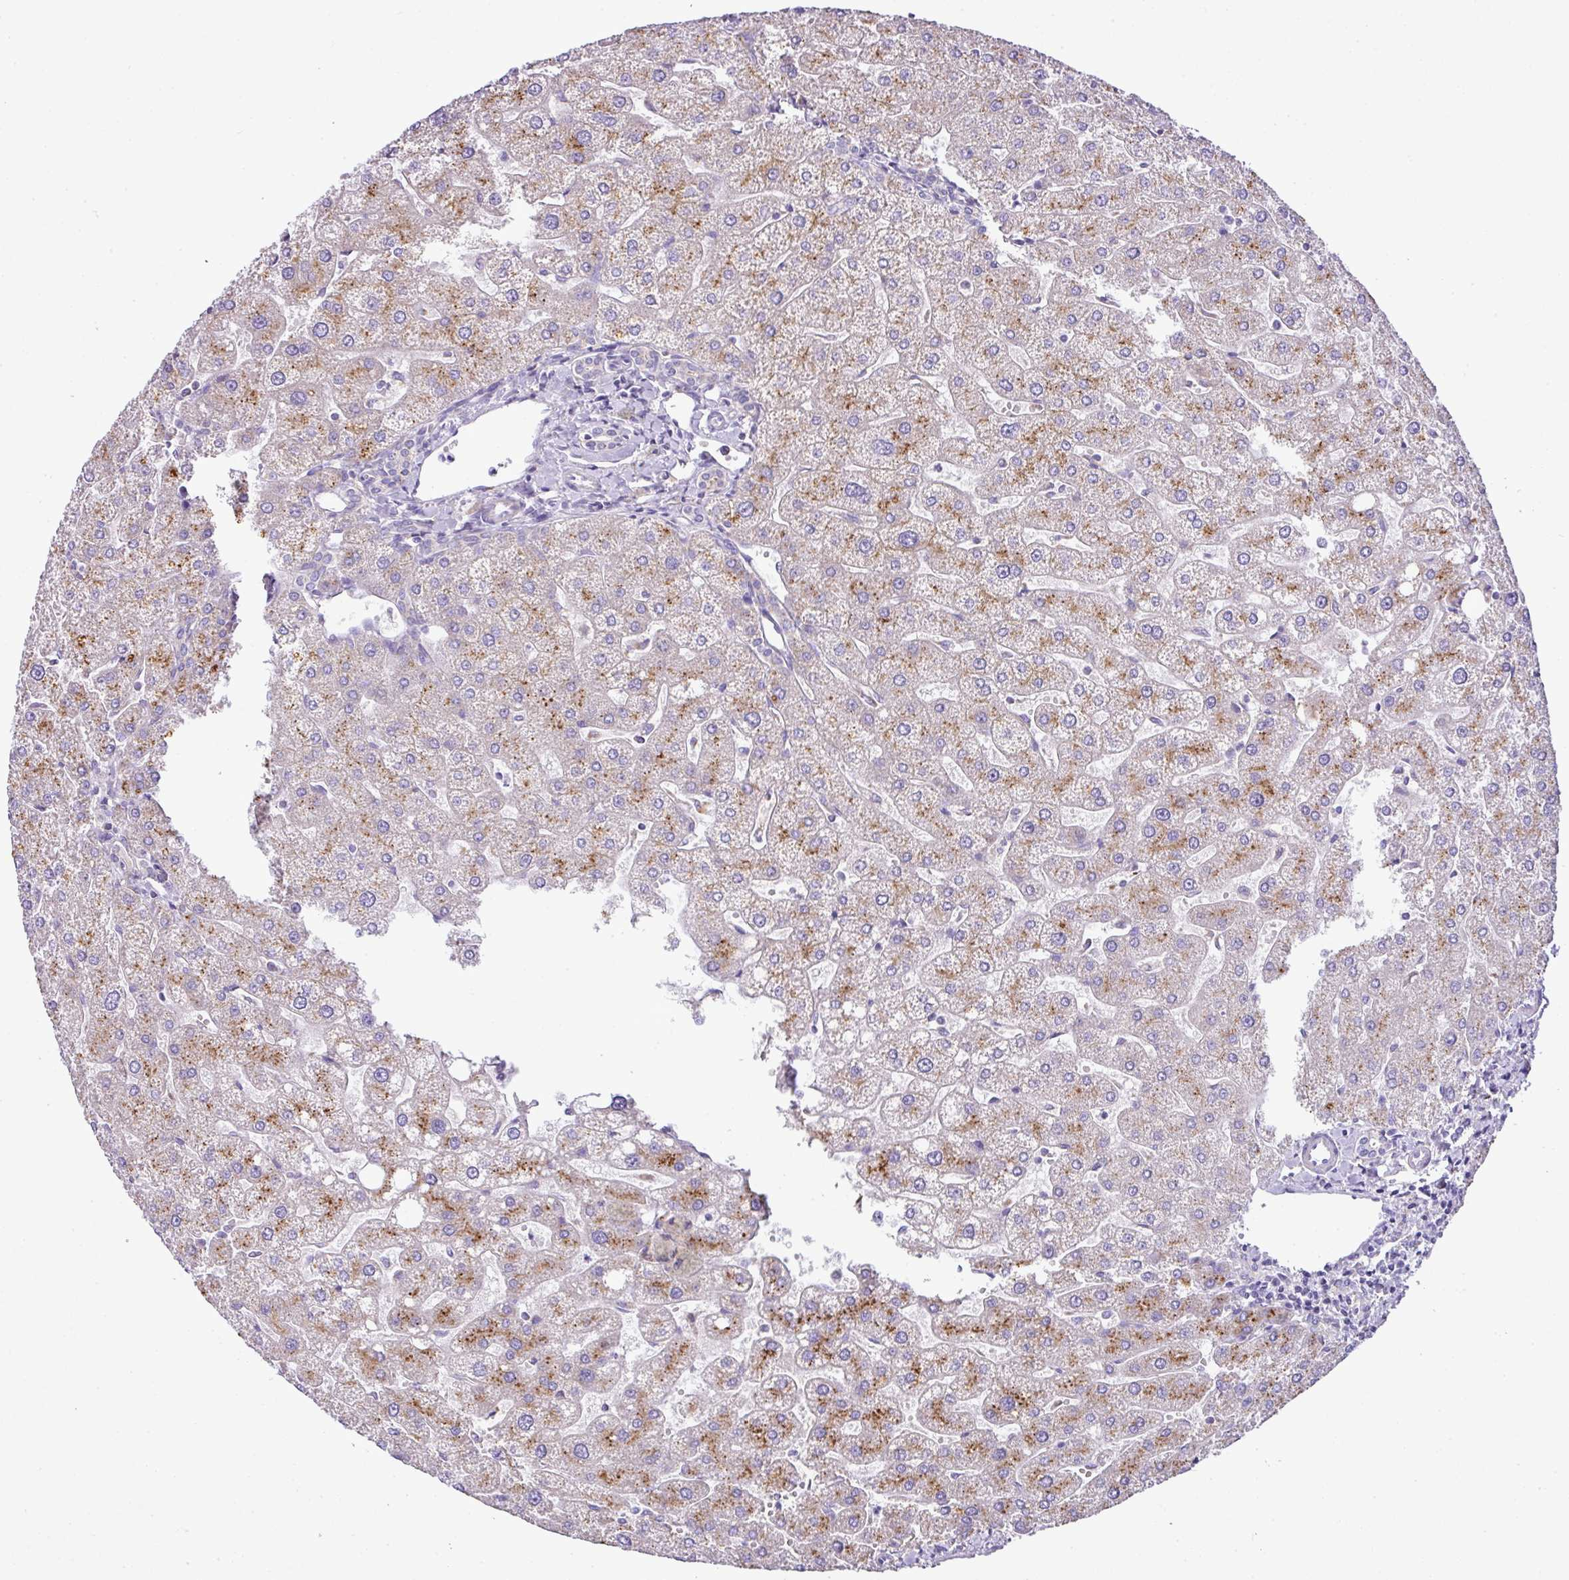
{"staining": {"intensity": "negative", "quantity": "none", "location": "none"}, "tissue": "liver", "cell_type": "Cholangiocytes", "image_type": "normal", "snomed": [{"axis": "morphology", "description": "Normal tissue, NOS"}, {"axis": "topography", "description": "Liver"}], "caption": "DAB immunohistochemical staining of normal liver shows no significant expression in cholangiocytes. (DAB IHC, high magnification).", "gene": "PGAP4", "patient": {"sex": "male", "age": 67}}